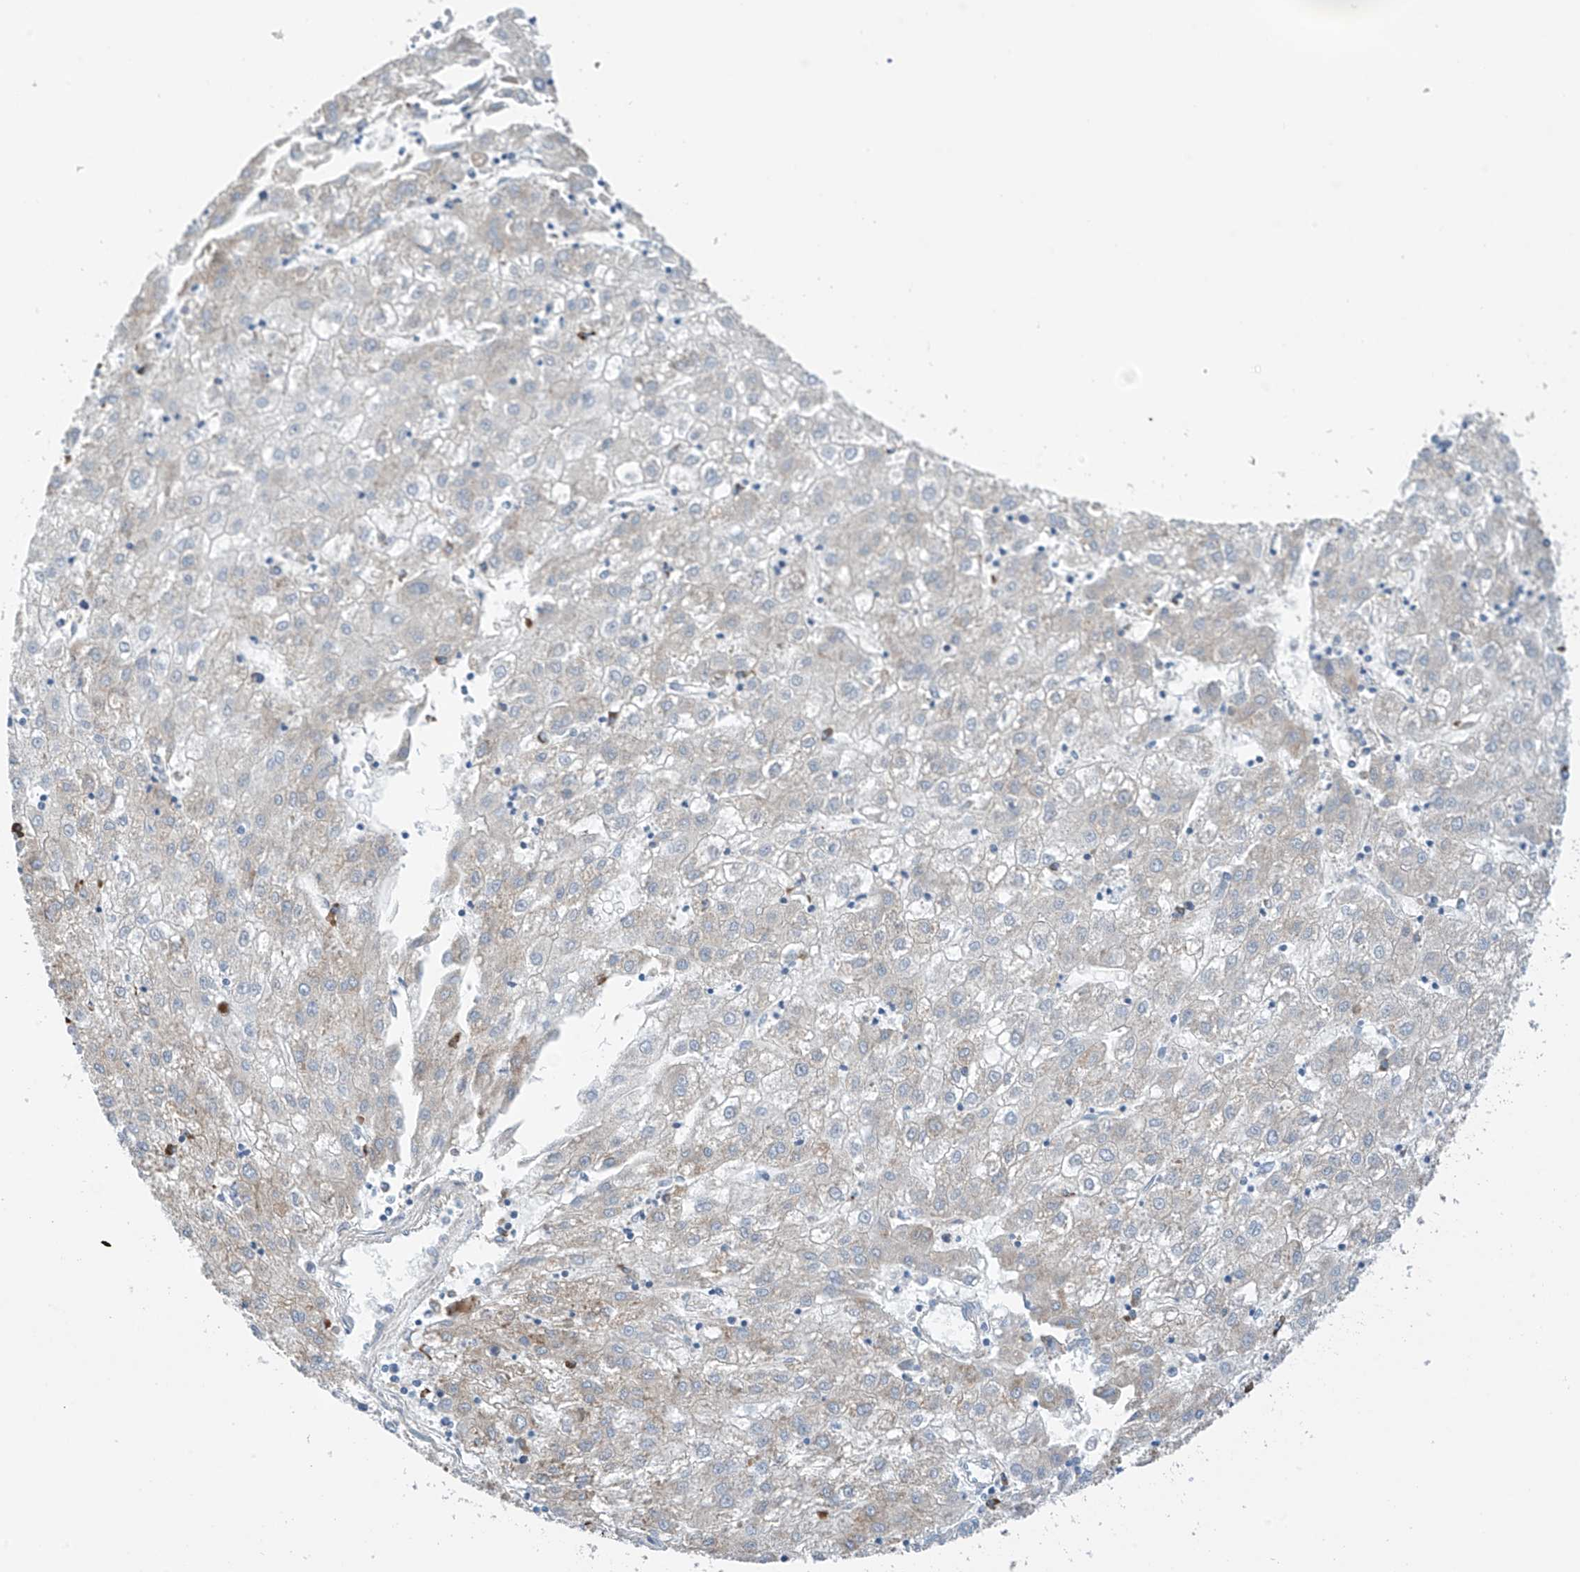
{"staining": {"intensity": "weak", "quantity": "<25%", "location": "cytoplasmic/membranous"}, "tissue": "liver cancer", "cell_type": "Tumor cells", "image_type": "cancer", "snomed": [{"axis": "morphology", "description": "Carcinoma, Hepatocellular, NOS"}, {"axis": "topography", "description": "Liver"}], "caption": "The IHC micrograph has no significant expression in tumor cells of liver cancer (hepatocellular carcinoma) tissue.", "gene": "REC8", "patient": {"sex": "male", "age": 72}}